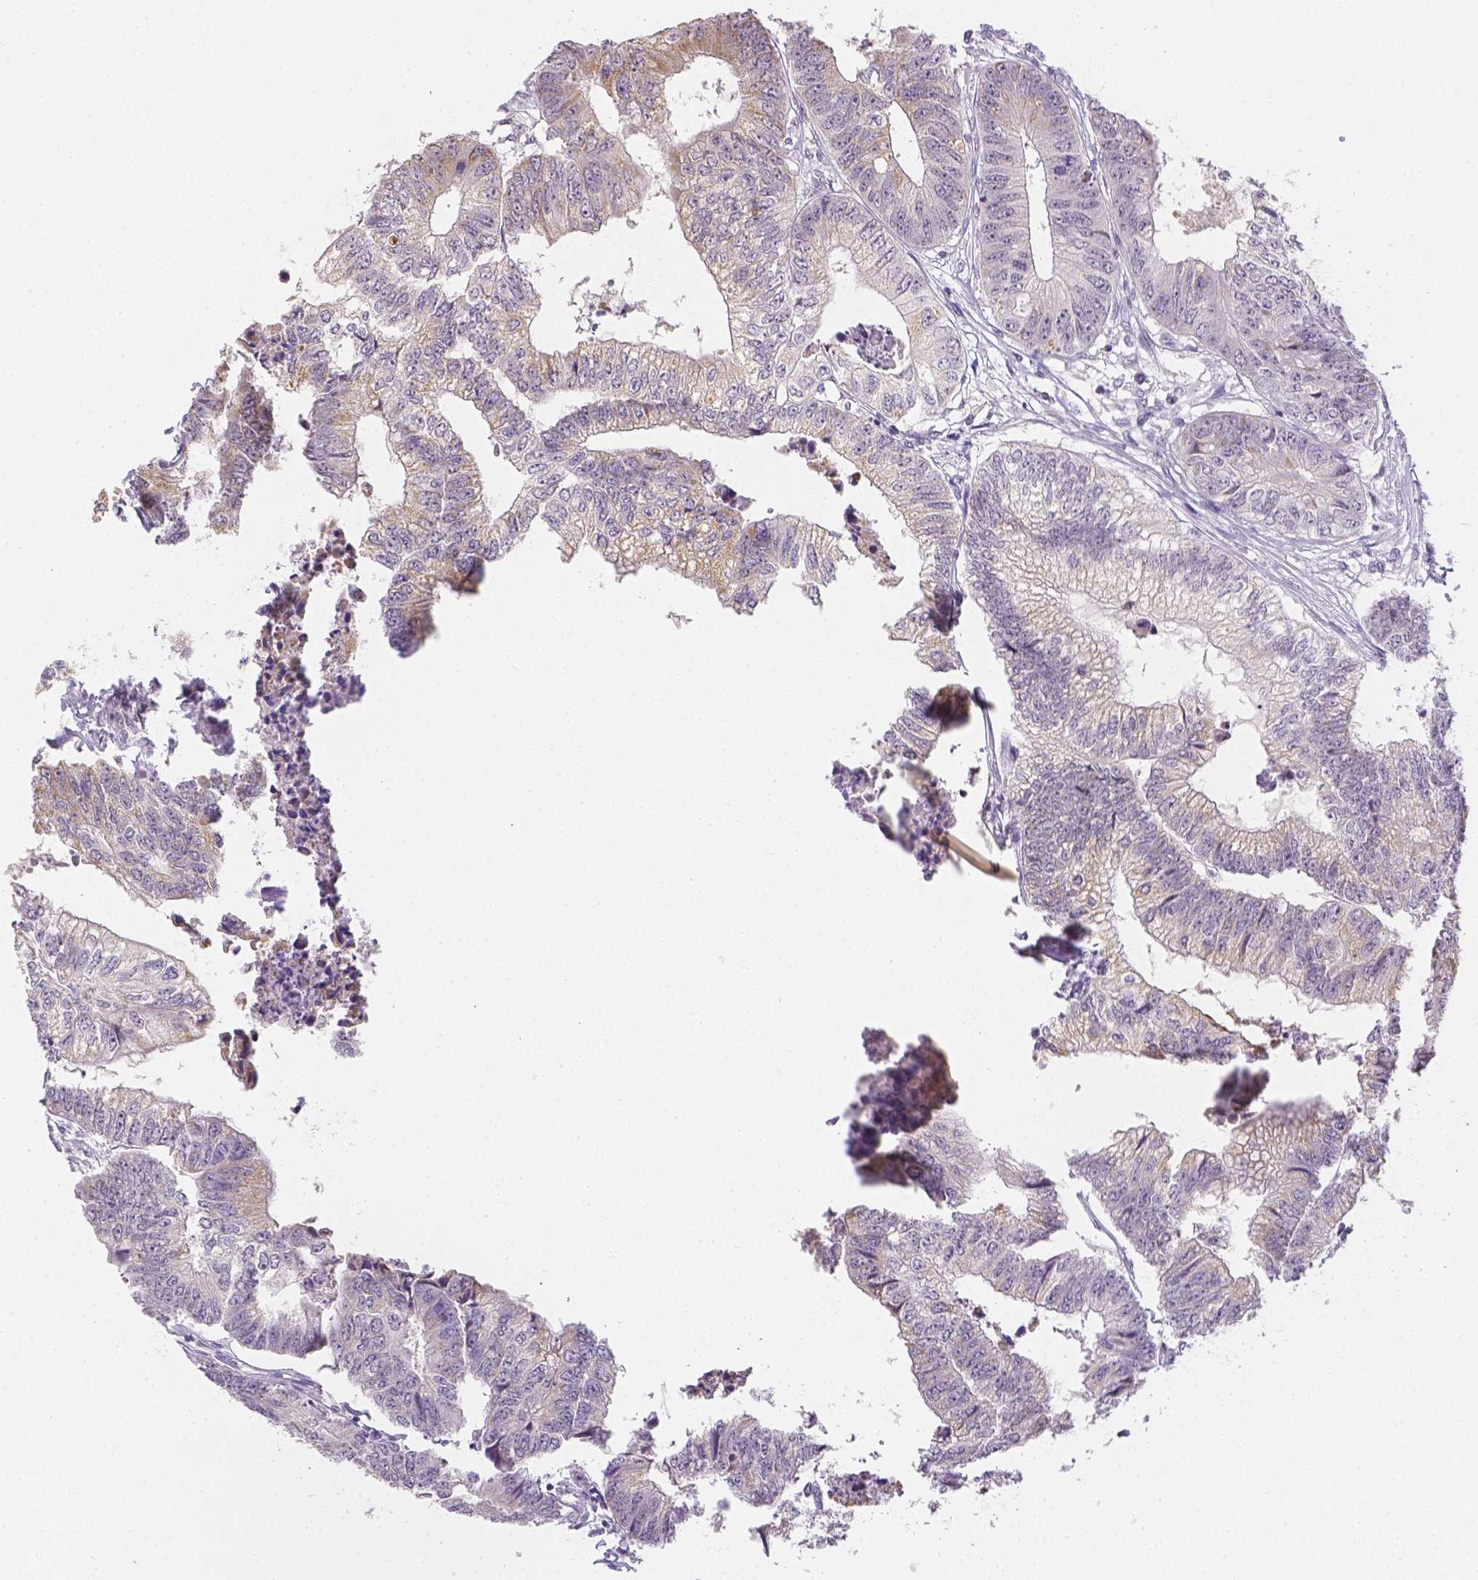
{"staining": {"intensity": "weak", "quantity": "<25%", "location": "cytoplasmic/membranous"}, "tissue": "colorectal cancer", "cell_type": "Tumor cells", "image_type": "cancer", "snomed": [{"axis": "morphology", "description": "Adenocarcinoma, NOS"}, {"axis": "topography", "description": "Rectum"}], "caption": "A high-resolution photomicrograph shows immunohistochemistry (IHC) staining of colorectal cancer (adenocarcinoma), which reveals no significant expression in tumor cells.", "gene": "ZNF280B", "patient": {"sex": "male", "age": 63}}